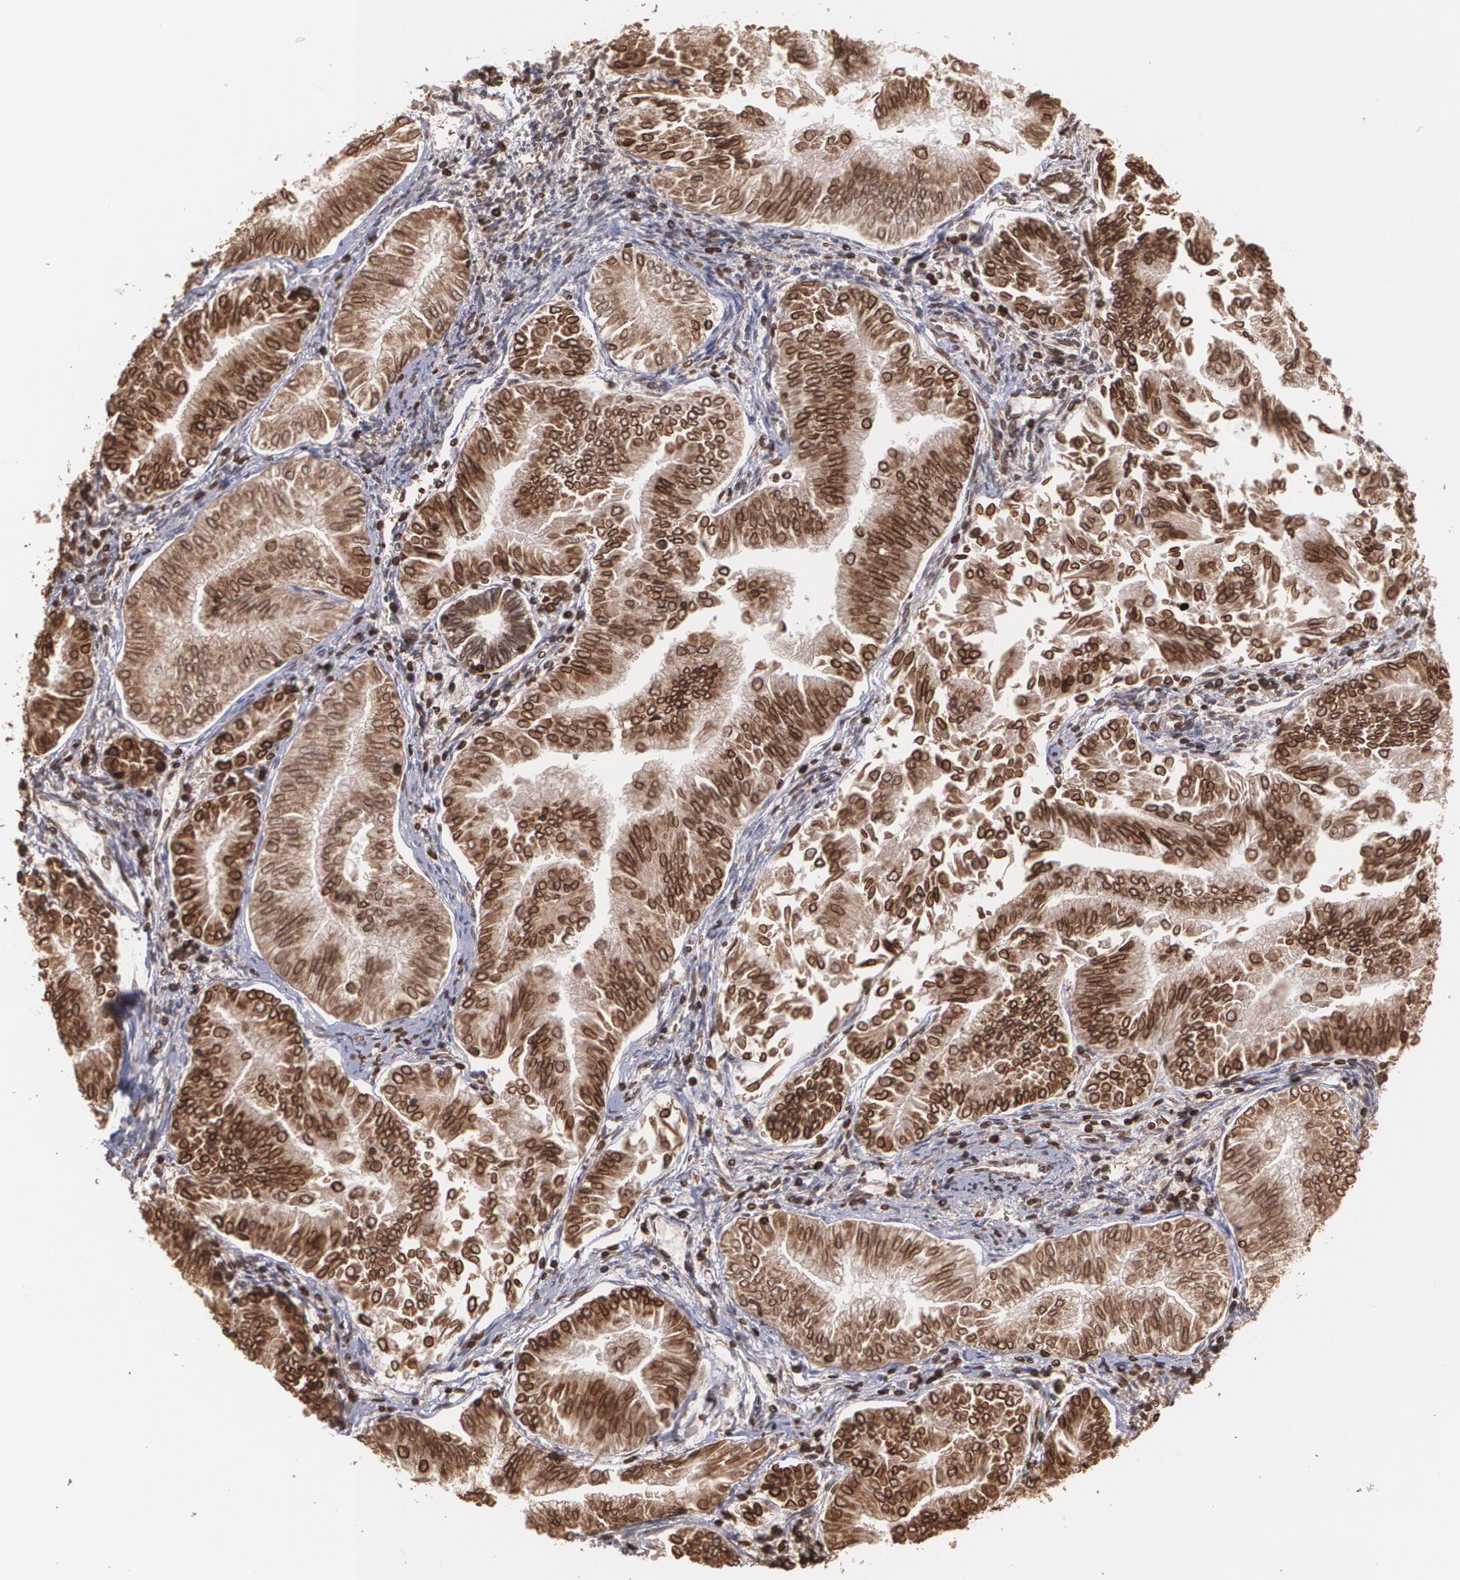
{"staining": {"intensity": "strong", "quantity": ">75%", "location": "cytoplasmic/membranous"}, "tissue": "endometrial cancer", "cell_type": "Tumor cells", "image_type": "cancer", "snomed": [{"axis": "morphology", "description": "Adenocarcinoma, NOS"}, {"axis": "topography", "description": "Endometrium"}], "caption": "Protein expression by immunohistochemistry (IHC) shows strong cytoplasmic/membranous expression in approximately >75% of tumor cells in endometrial adenocarcinoma. (brown staining indicates protein expression, while blue staining denotes nuclei).", "gene": "TRIP11", "patient": {"sex": "female", "age": 53}}